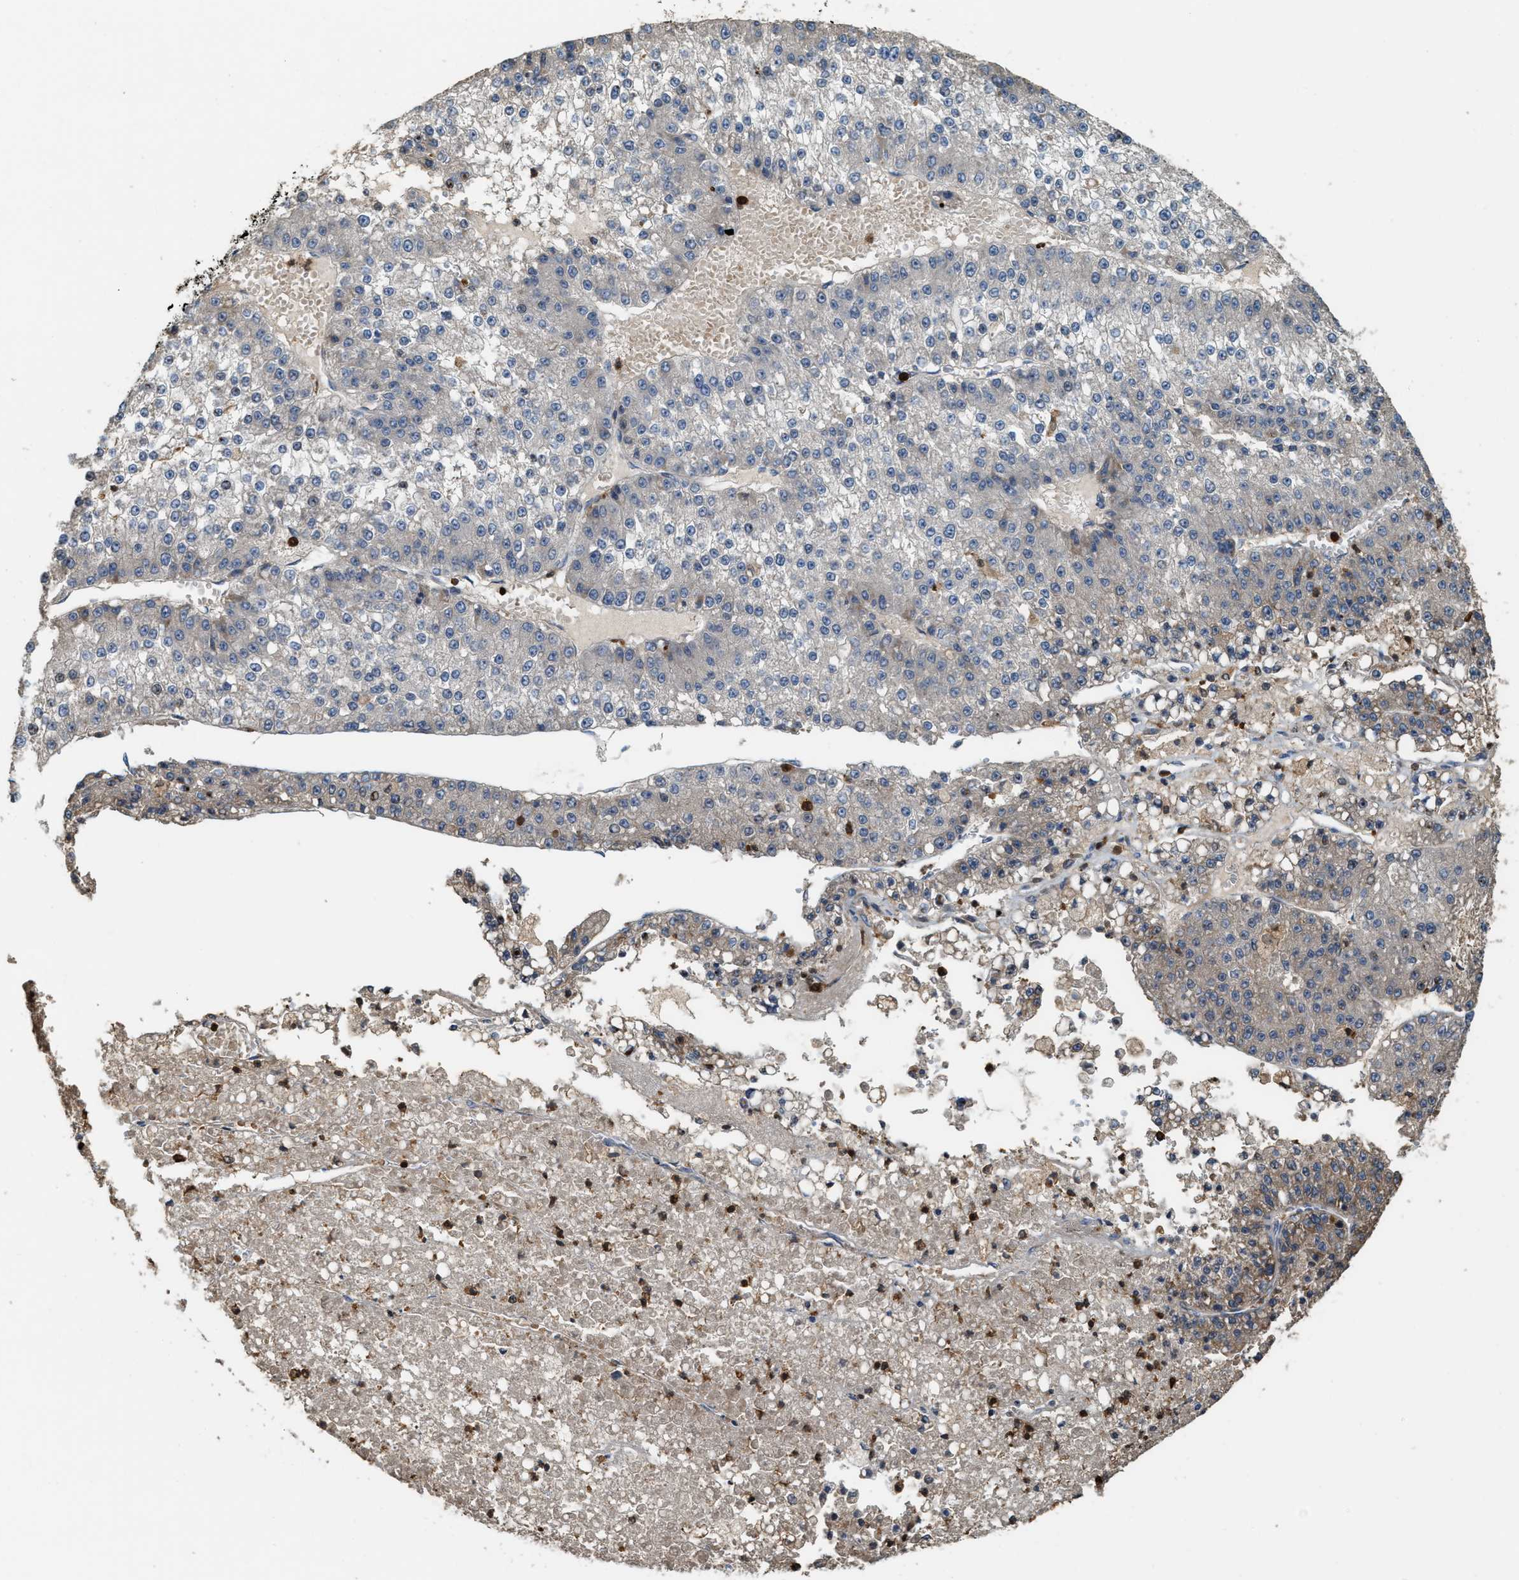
{"staining": {"intensity": "negative", "quantity": "none", "location": "none"}, "tissue": "liver cancer", "cell_type": "Tumor cells", "image_type": "cancer", "snomed": [{"axis": "morphology", "description": "Carcinoma, Hepatocellular, NOS"}, {"axis": "topography", "description": "Liver"}], "caption": "A high-resolution photomicrograph shows immunohistochemistry staining of hepatocellular carcinoma (liver), which displays no significant expression in tumor cells.", "gene": "SERPINB5", "patient": {"sex": "female", "age": 73}}